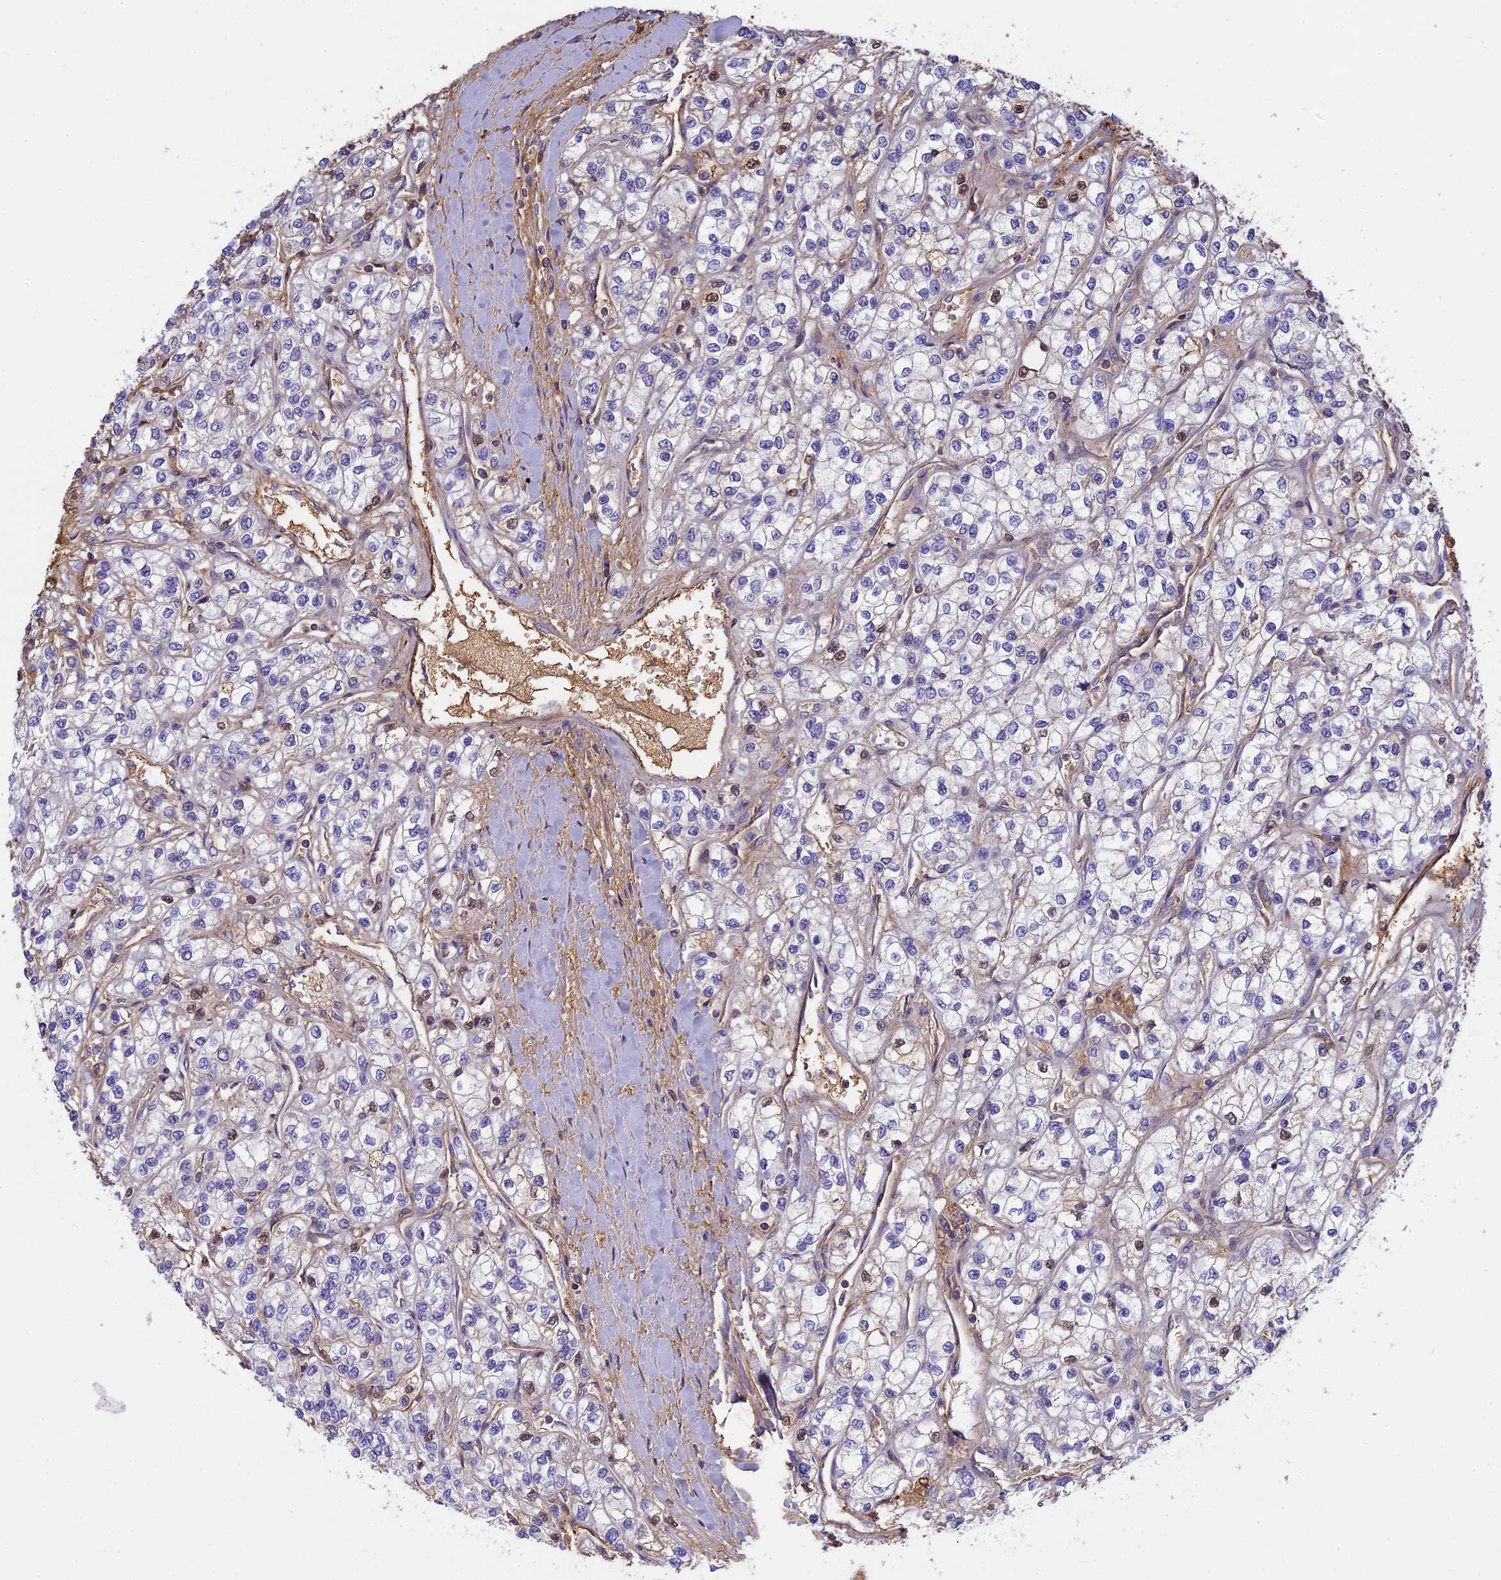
{"staining": {"intensity": "weak", "quantity": "<25%", "location": "nuclear"}, "tissue": "renal cancer", "cell_type": "Tumor cells", "image_type": "cancer", "snomed": [{"axis": "morphology", "description": "Adenocarcinoma, NOS"}, {"axis": "topography", "description": "Kidney"}], "caption": "Human renal cancer stained for a protein using IHC reveals no positivity in tumor cells.", "gene": "CFAP119", "patient": {"sex": "male", "age": 80}}